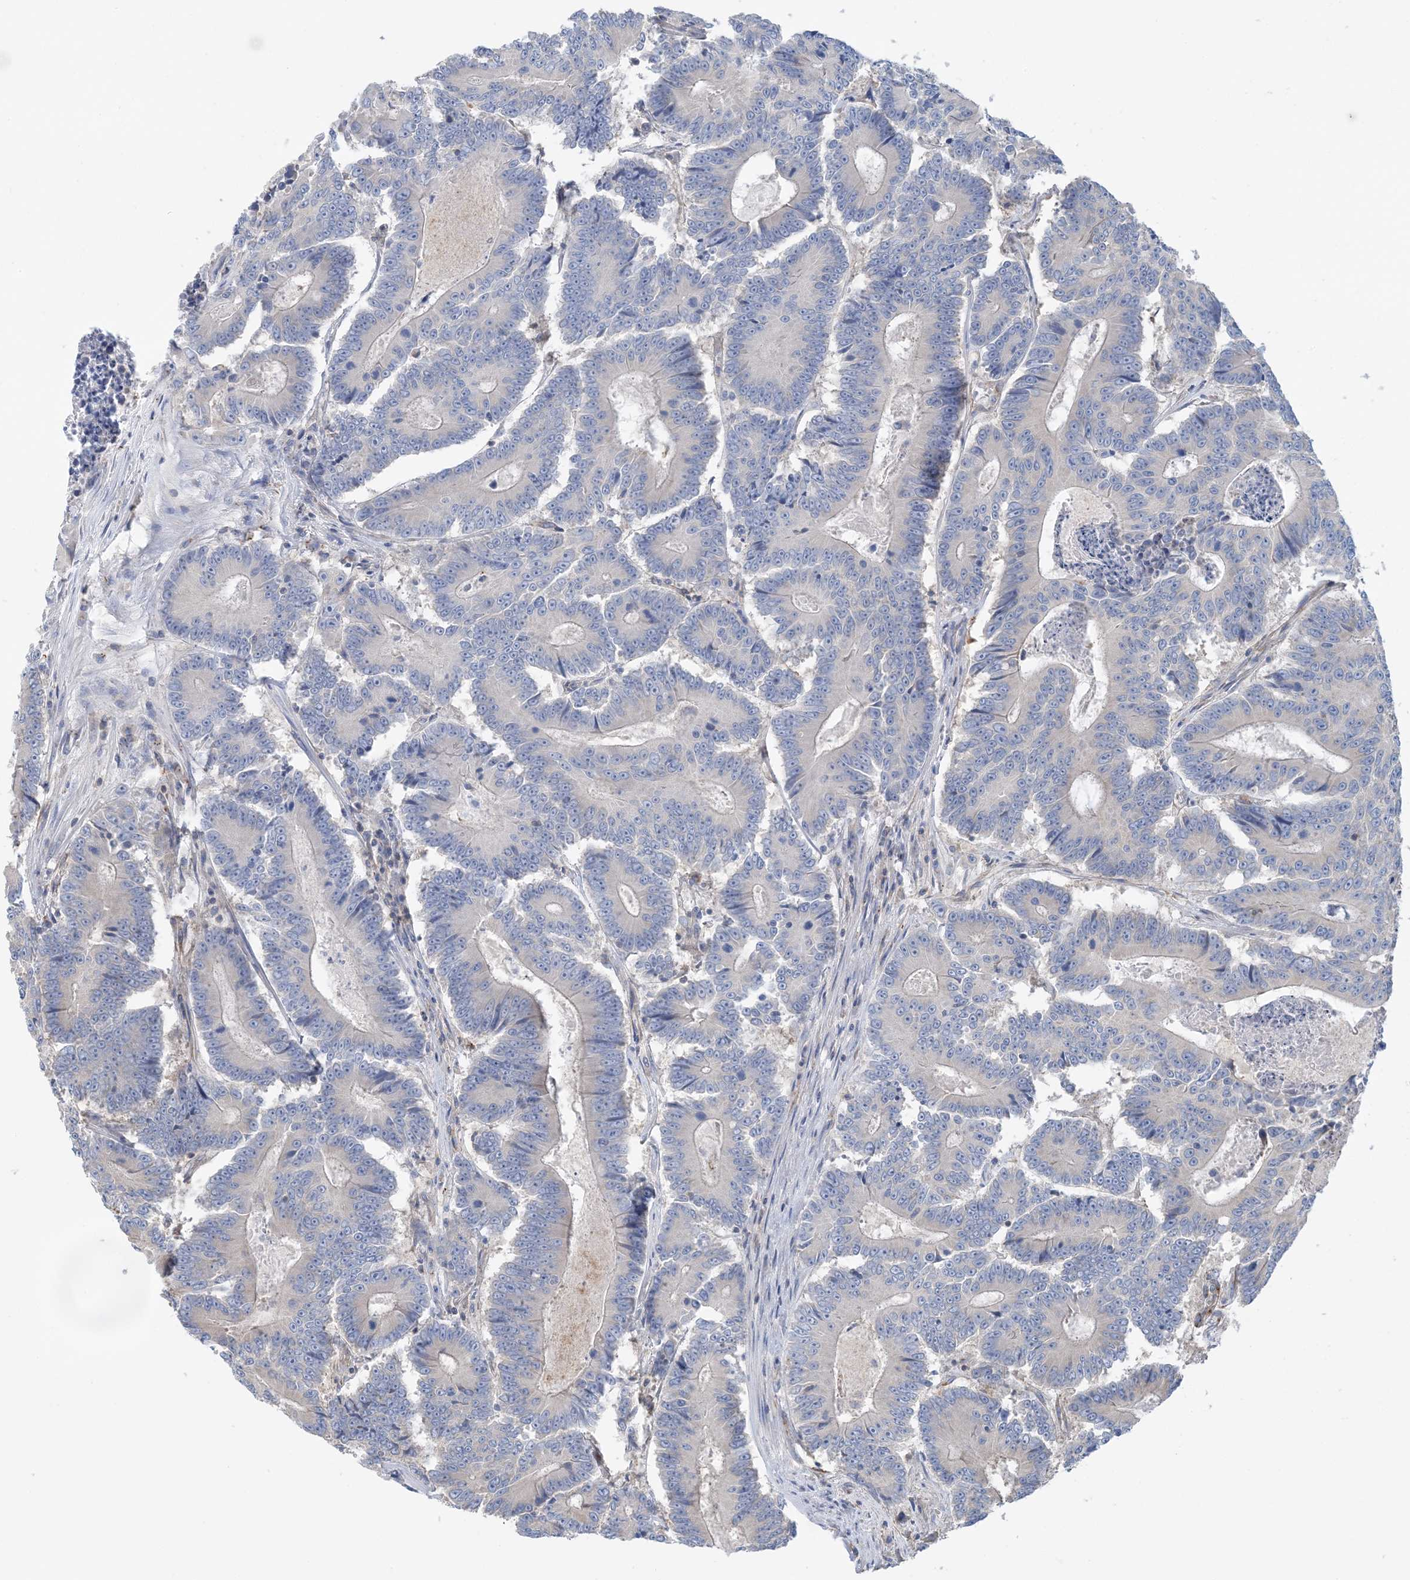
{"staining": {"intensity": "negative", "quantity": "none", "location": "none"}, "tissue": "colorectal cancer", "cell_type": "Tumor cells", "image_type": "cancer", "snomed": [{"axis": "morphology", "description": "Adenocarcinoma, NOS"}, {"axis": "topography", "description": "Colon"}], "caption": "Human colorectal cancer stained for a protein using immunohistochemistry (IHC) exhibits no staining in tumor cells.", "gene": "CALHM5", "patient": {"sex": "male", "age": 83}}